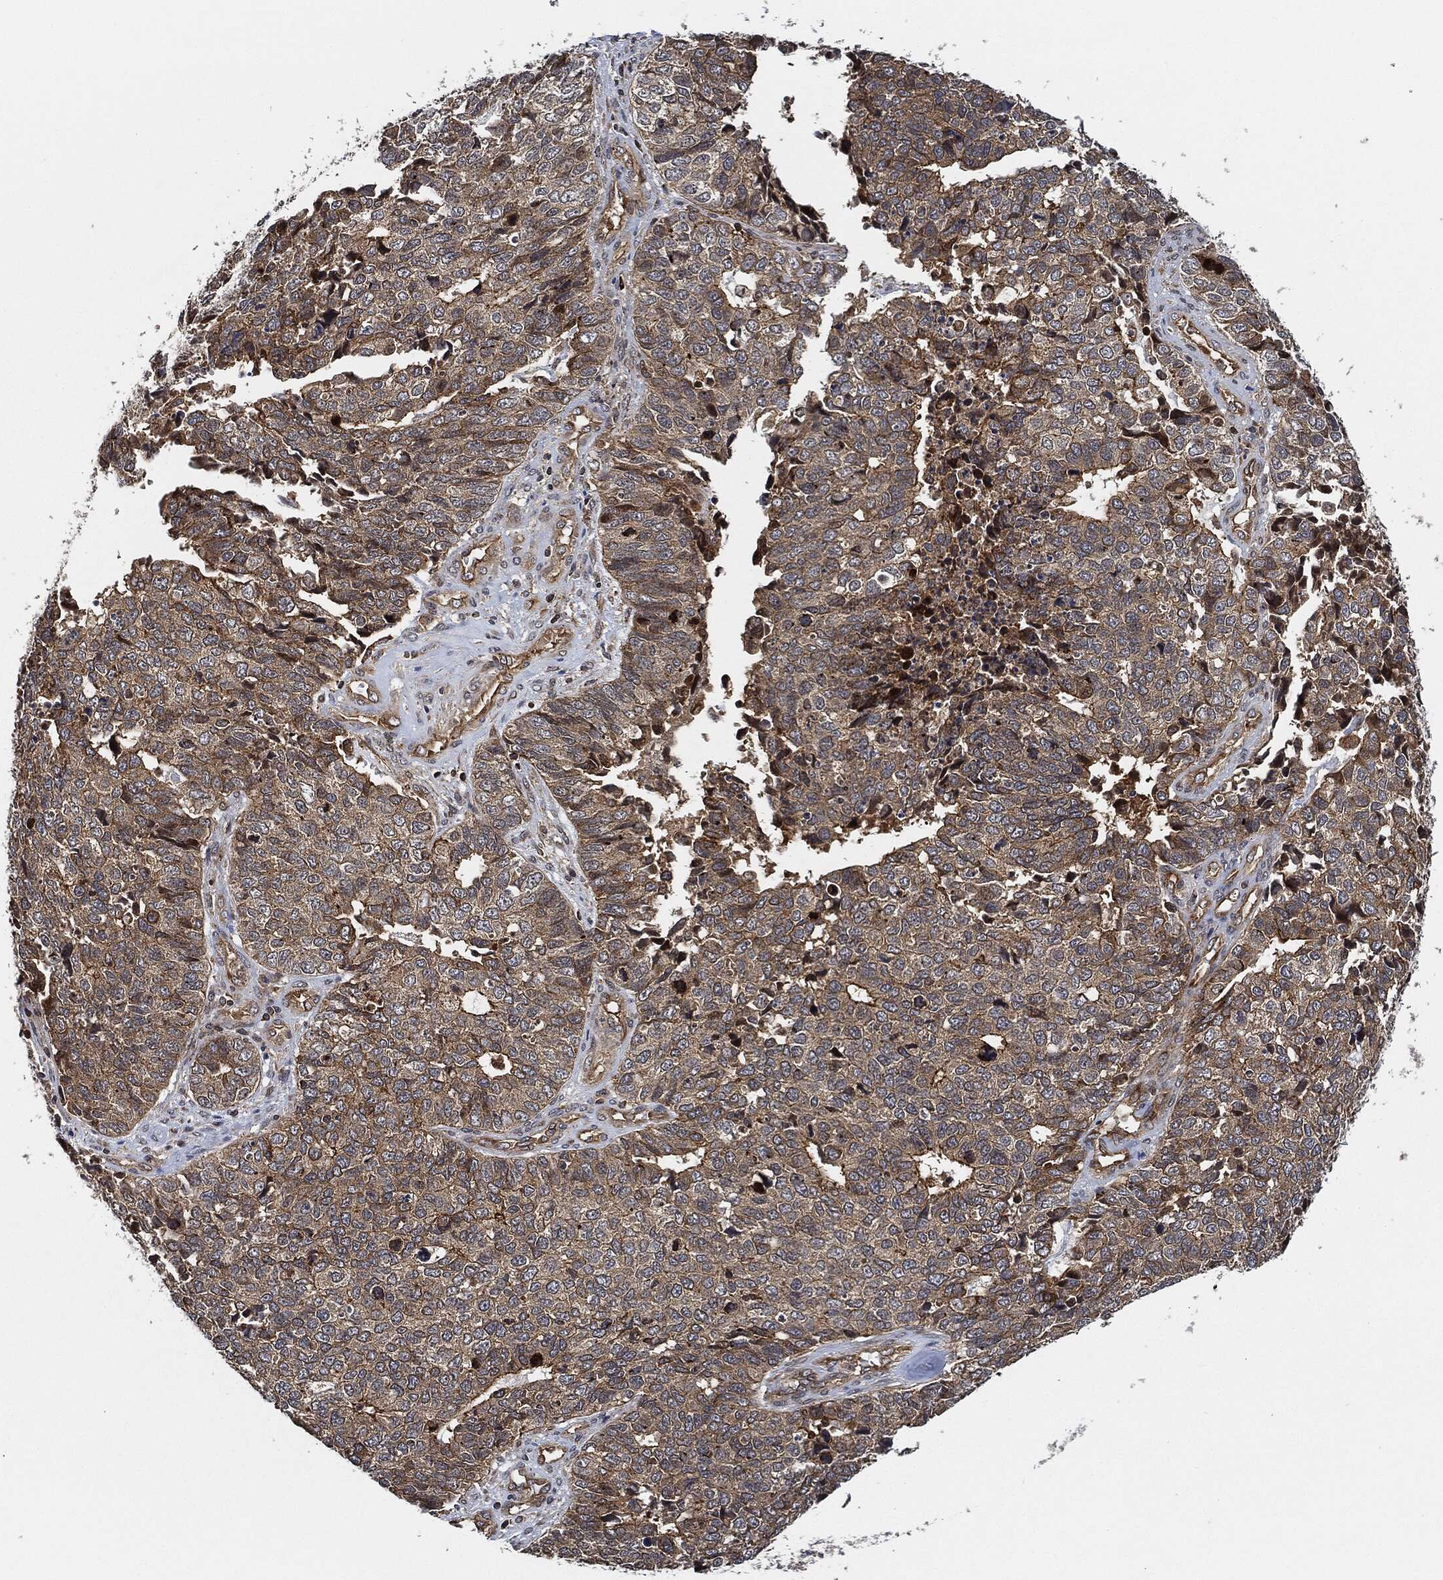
{"staining": {"intensity": "moderate", "quantity": "25%-75%", "location": "cytoplasmic/membranous"}, "tissue": "cervical cancer", "cell_type": "Tumor cells", "image_type": "cancer", "snomed": [{"axis": "morphology", "description": "Squamous cell carcinoma, NOS"}, {"axis": "topography", "description": "Cervix"}], "caption": "Cervical cancer stained with a brown dye displays moderate cytoplasmic/membranous positive positivity in approximately 25%-75% of tumor cells.", "gene": "MAP3K3", "patient": {"sex": "female", "age": 63}}